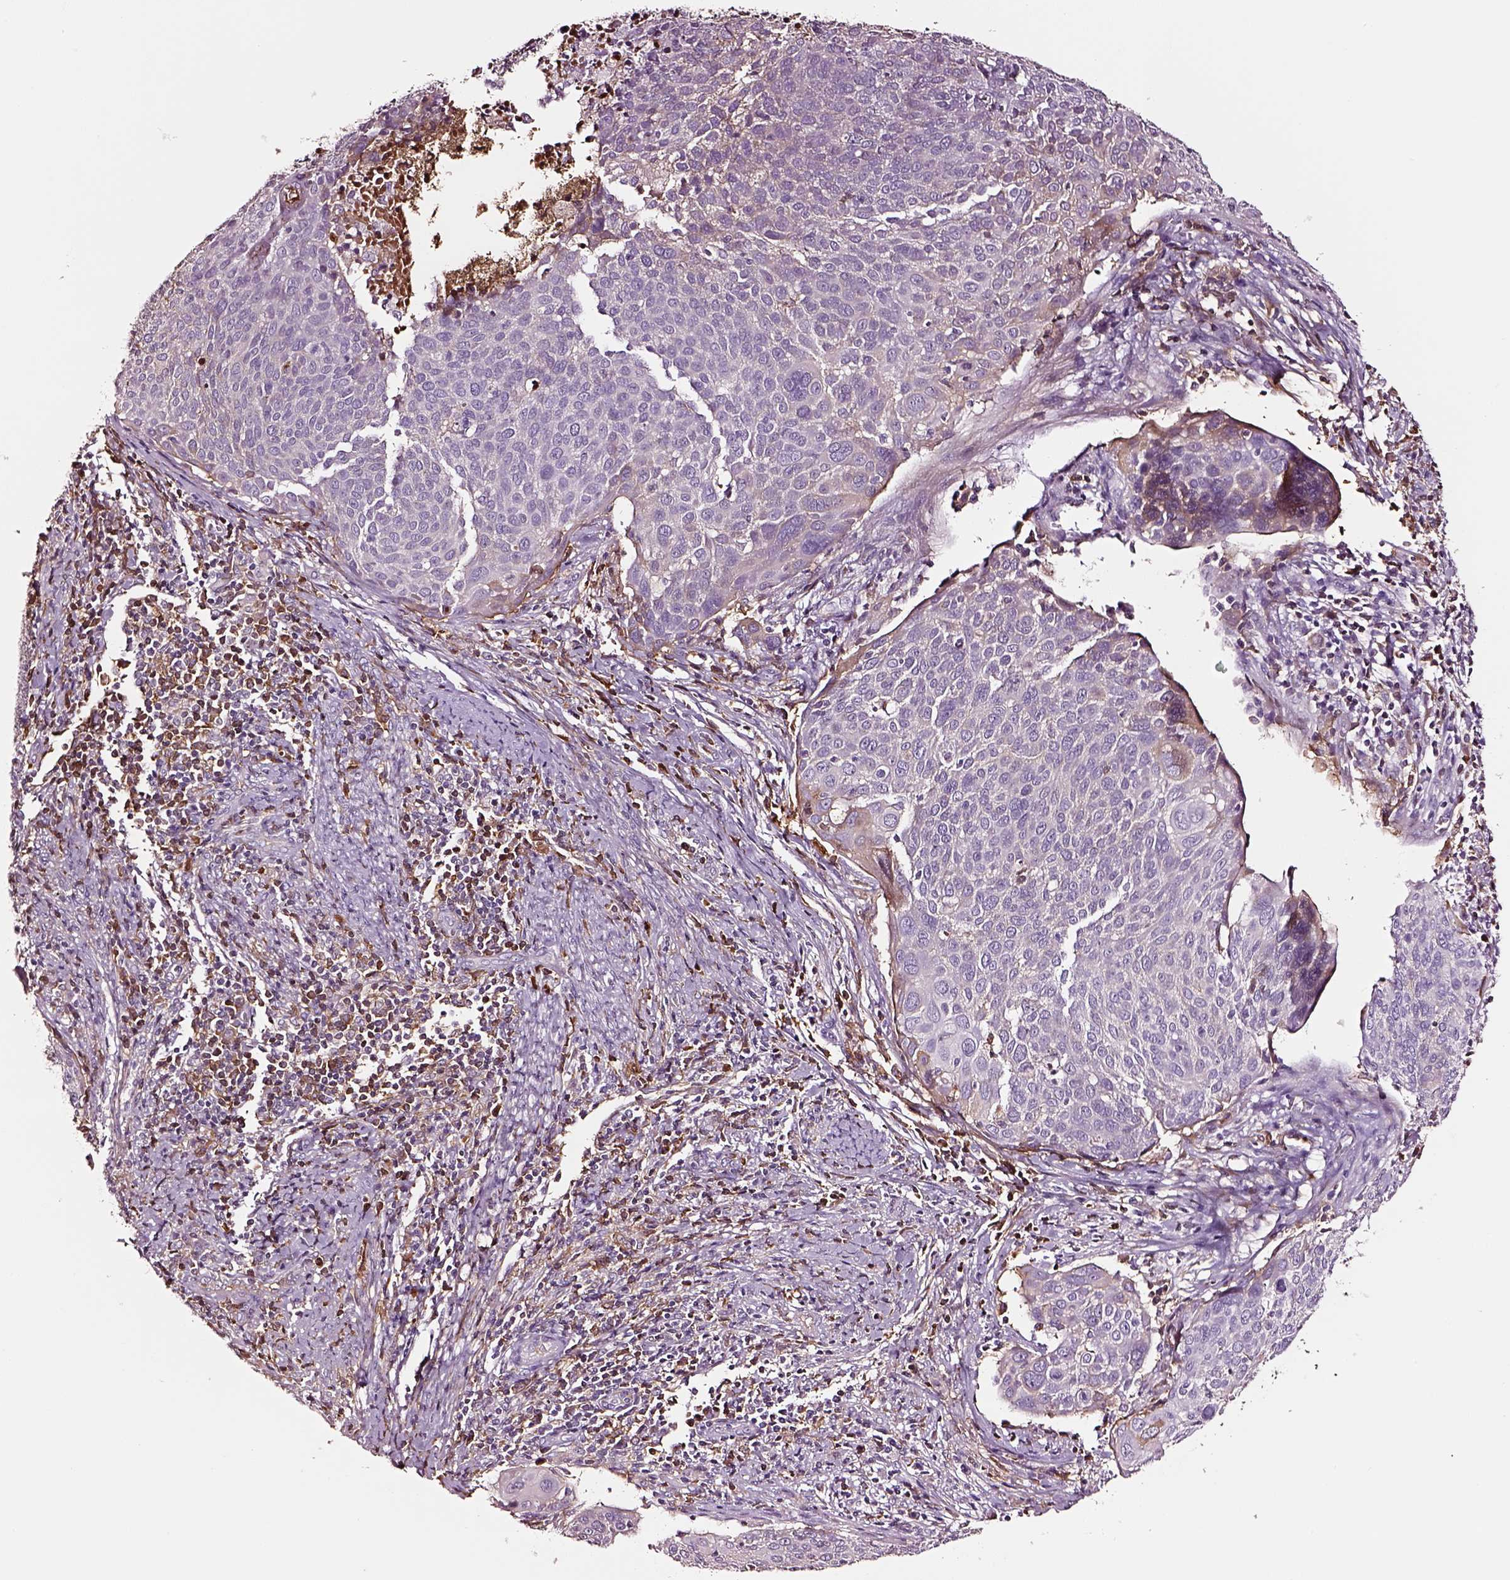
{"staining": {"intensity": "negative", "quantity": "none", "location": "none"}, "tissue": "cervical cancer", "cell_type": "Tumor cells", "image_type": "cancer", "snomed": [{"axis": "morphology", "description": "Squamous cell carcinoma, NOS"}, {"axis": "topography", "description": "Cervix"}], "caption": "Immunohistochemical staining of squamous cell carcinoma (cervical) demonstrates no significant staining in tumor cells.", "gene": "TF", "patient": {"sex": "female", "age": 39}}